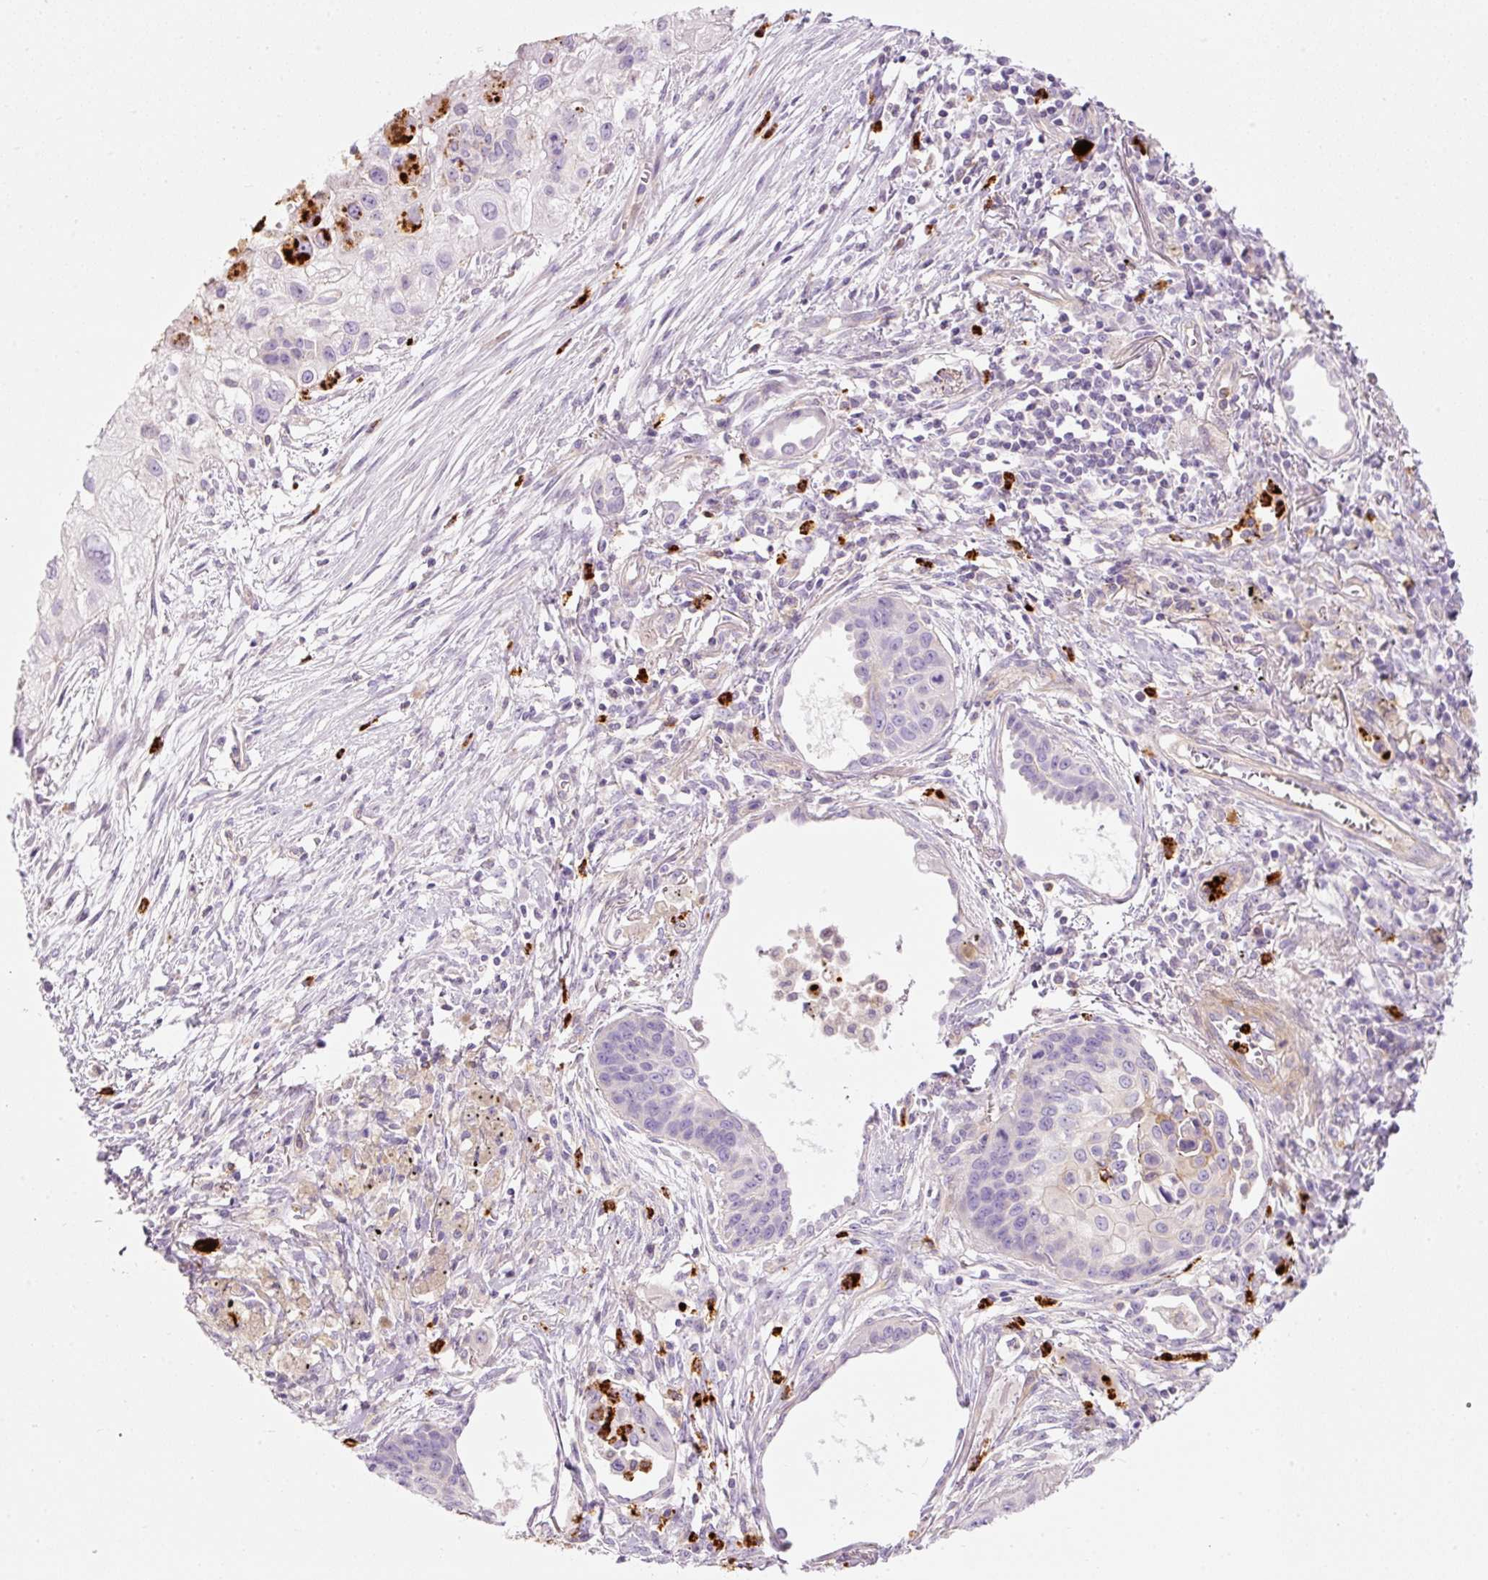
{"staining": {"intensity": "negative", "quantity": "none", "location": "none"}, "tissue": "lung cancer", "cell_type": "Tumor cells", "image_type": "cancer", "snomed": [{"axis": "morphology", "description": "Squamous cell carcinoma, NOS"}, {"axis": "topography", "description": "Lung"}], "caption": "Photomicrograph shows no protein expression in tumor cells of lung cancer tissue.", "gene": "MAP3K3", "patient": {"sex": "male", "age": 71}}